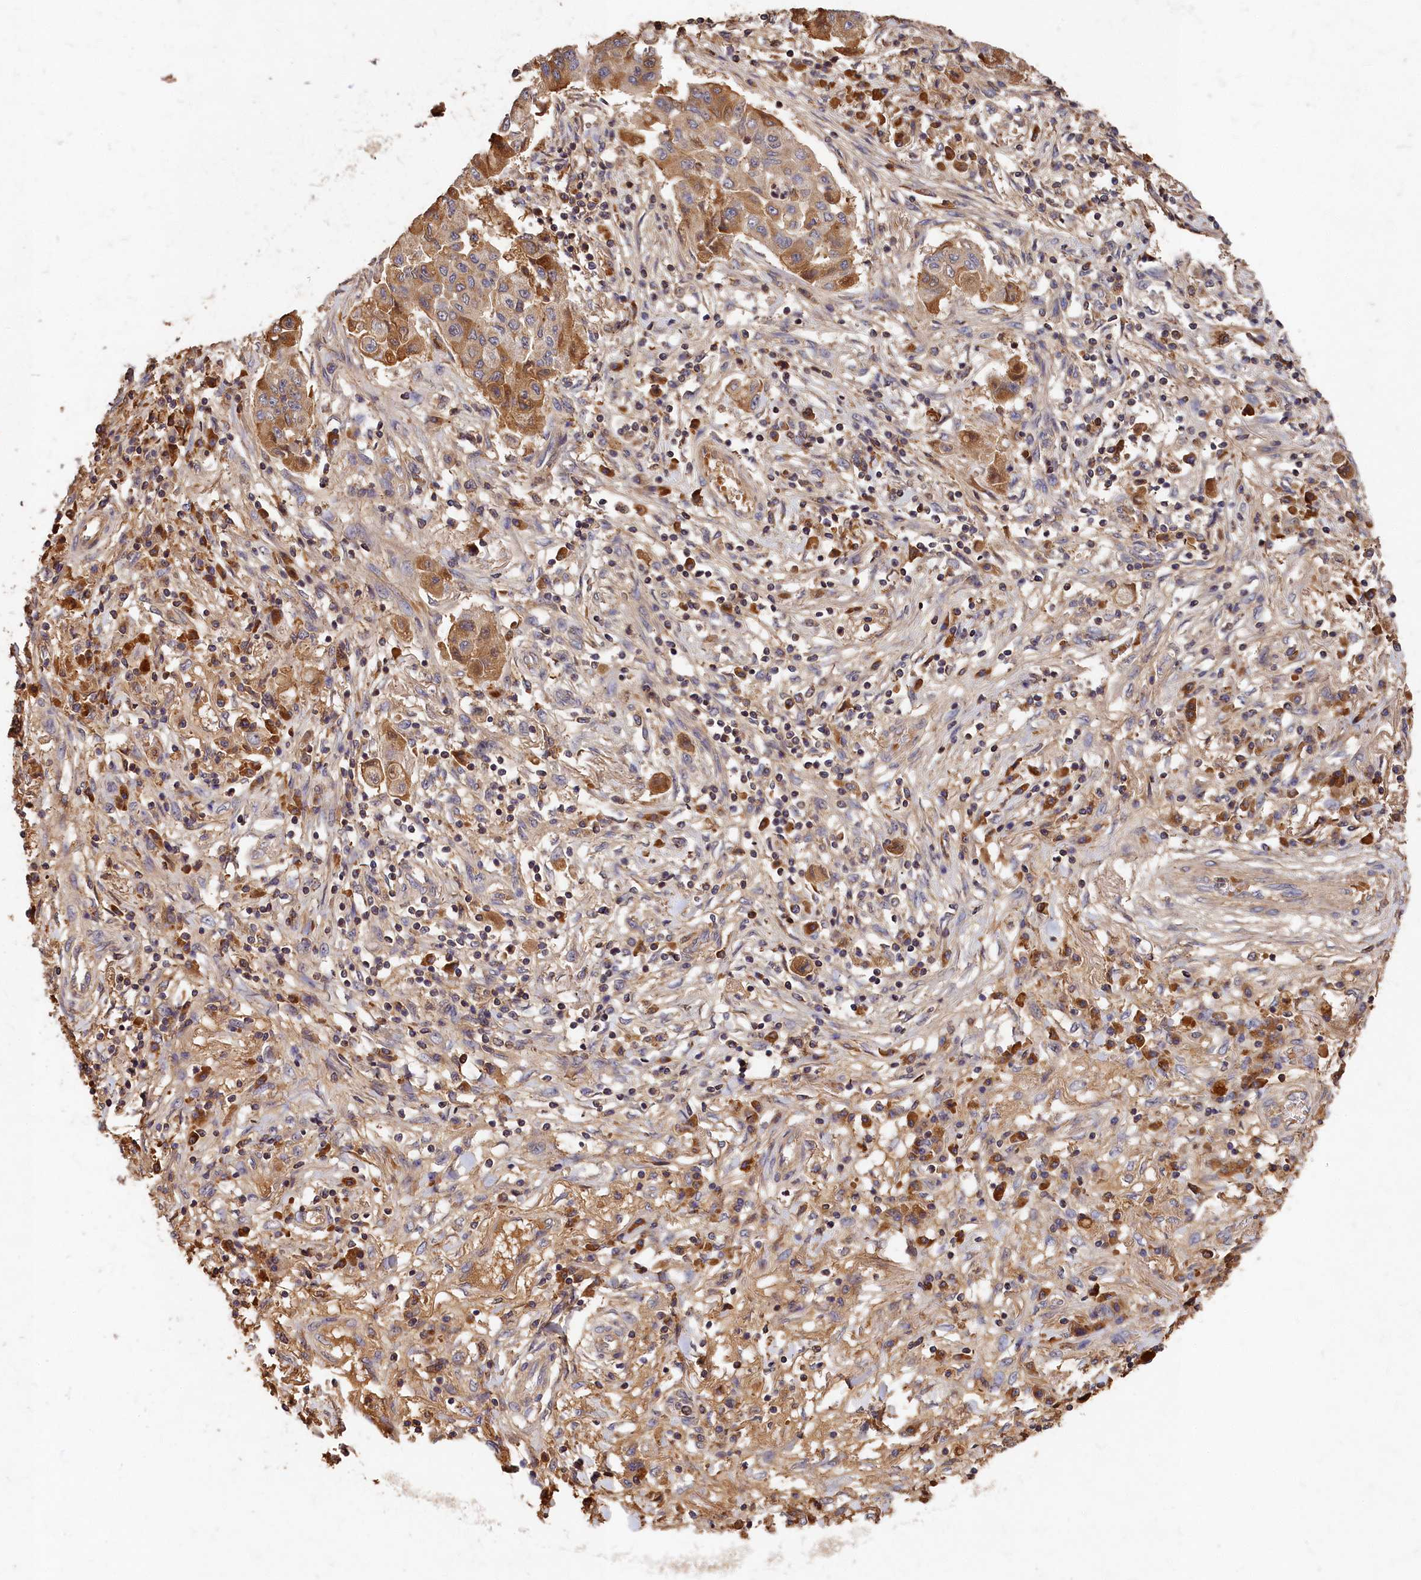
{"staining": {"intensity": "moderate", "quantity": "<25%", "location": "cytoplasmic/membranous"}, "tissue": "lung cancer", "cell_type": "Tumor cells", "image_type": "cancer", "snomed": [{"axis": "morphology", "description": "Squamous cell carcinoma, NOS"}, {"axis": "topography", "description": "Lung"}], "caption": "Moderate cytoplasmic/membranous protein staining is present in about <25% of tumor cells in lung cancer (squamous cell carcinoma). The staining was performed using DAB, with brown indicating positive protein expression. Nuclei are stained blue with hematoxylin.", "gene": "DHRS11", "patient": {"sex": "male", "age": 74}}